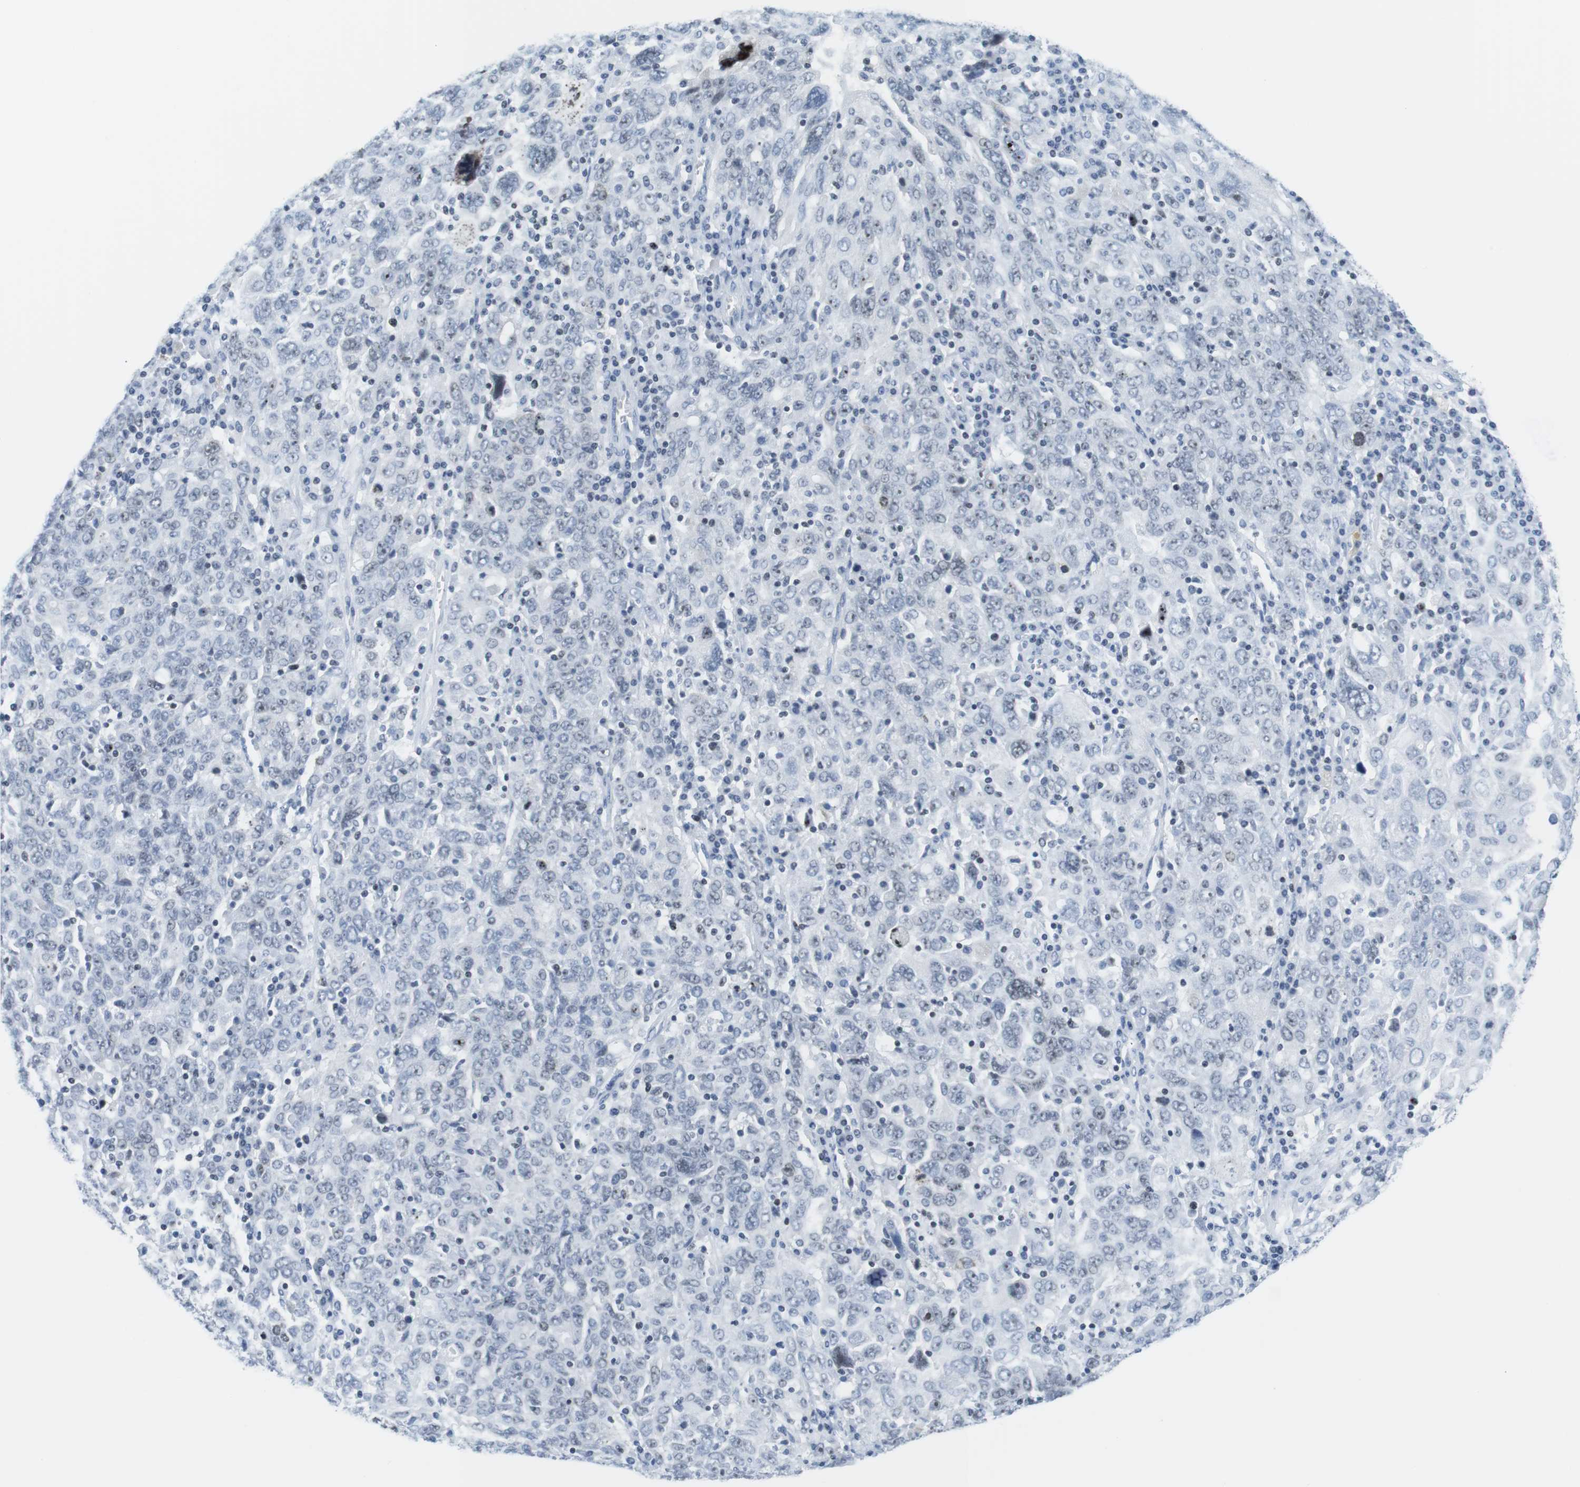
{"staining": {"intensity": "weak", "quantity": "25%-75%", "location": "nuclear"}, "tissue": "ovarian cancer", "cell_type": "Tumor cells", "image_type": "cancer", "snomed": [{"axis": "morphology", "description": "Carcinoma, endometroid"}, {"axis": "topography", "description": "Ovary"}], "caption": "Protein analysis of ovarian cancer tissue reveals weak nuclear positivity in about 25%-75% of tumor cells.", "gene": "NIFK", "patient": {"sex": "female", "age": 62}}